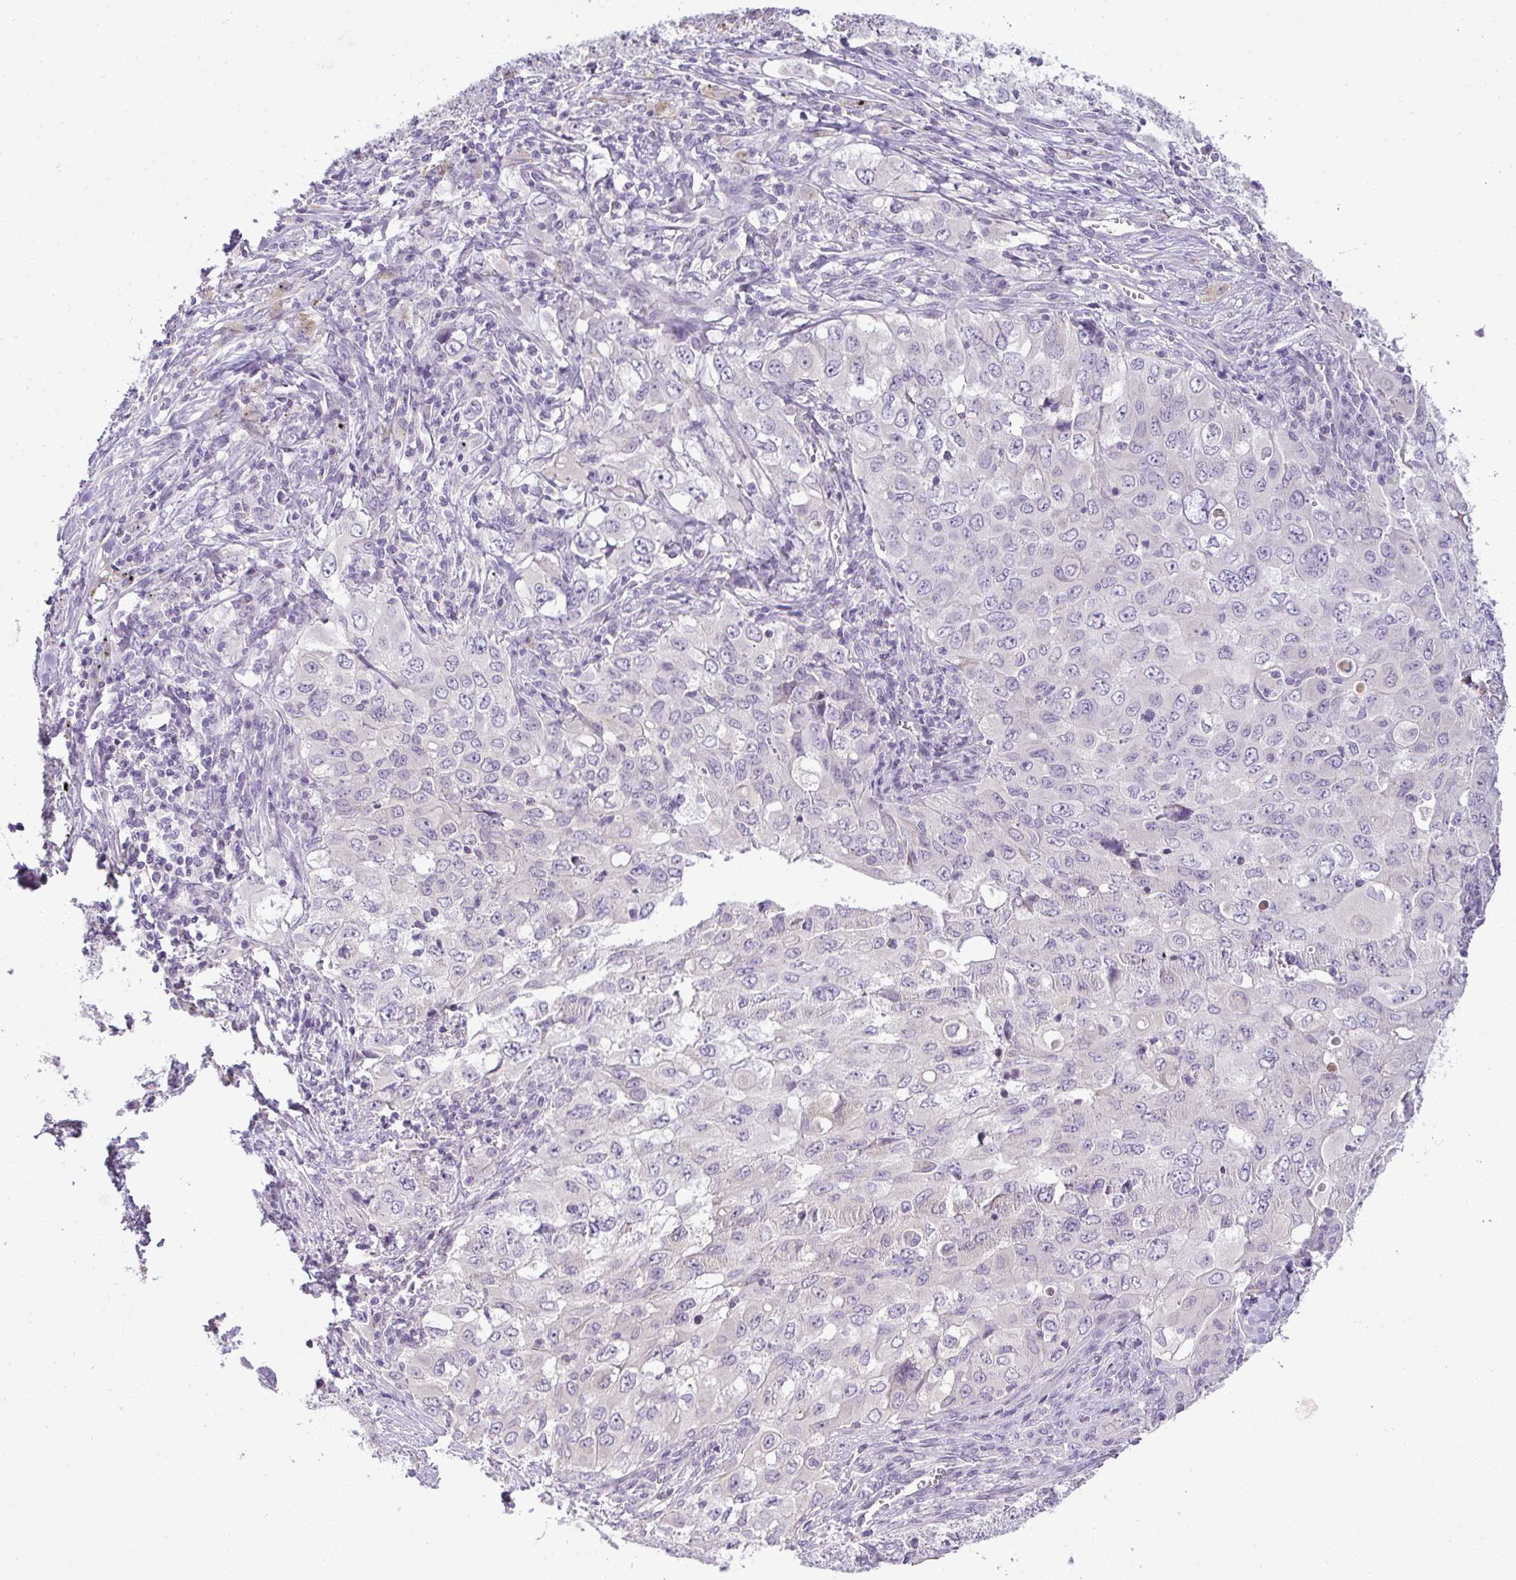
{"staining": {"intensity": "negative", "quantity": "none", "location": "none"}, "tissue": "lung cancer", "cell_type": "Tumor cells", "image_type": "cancer", "snomed": [{"axis": "morphology", "description": "Adenocarcinoma, NOS"}, {"axis": "morphology", "description": "Adenocarcinoma, metastatic, NOS"}, {"axis": "topography", "description": "Lymph node"}, {"axis": "topography", "description": "Lung"}], "caption": "Micrograph shows no significant protein positivity in tumor cells of metastatic adenocarcinoma (lung).", "gene": "CMPK1", "patient": {"sex": "female", "age": 42}}